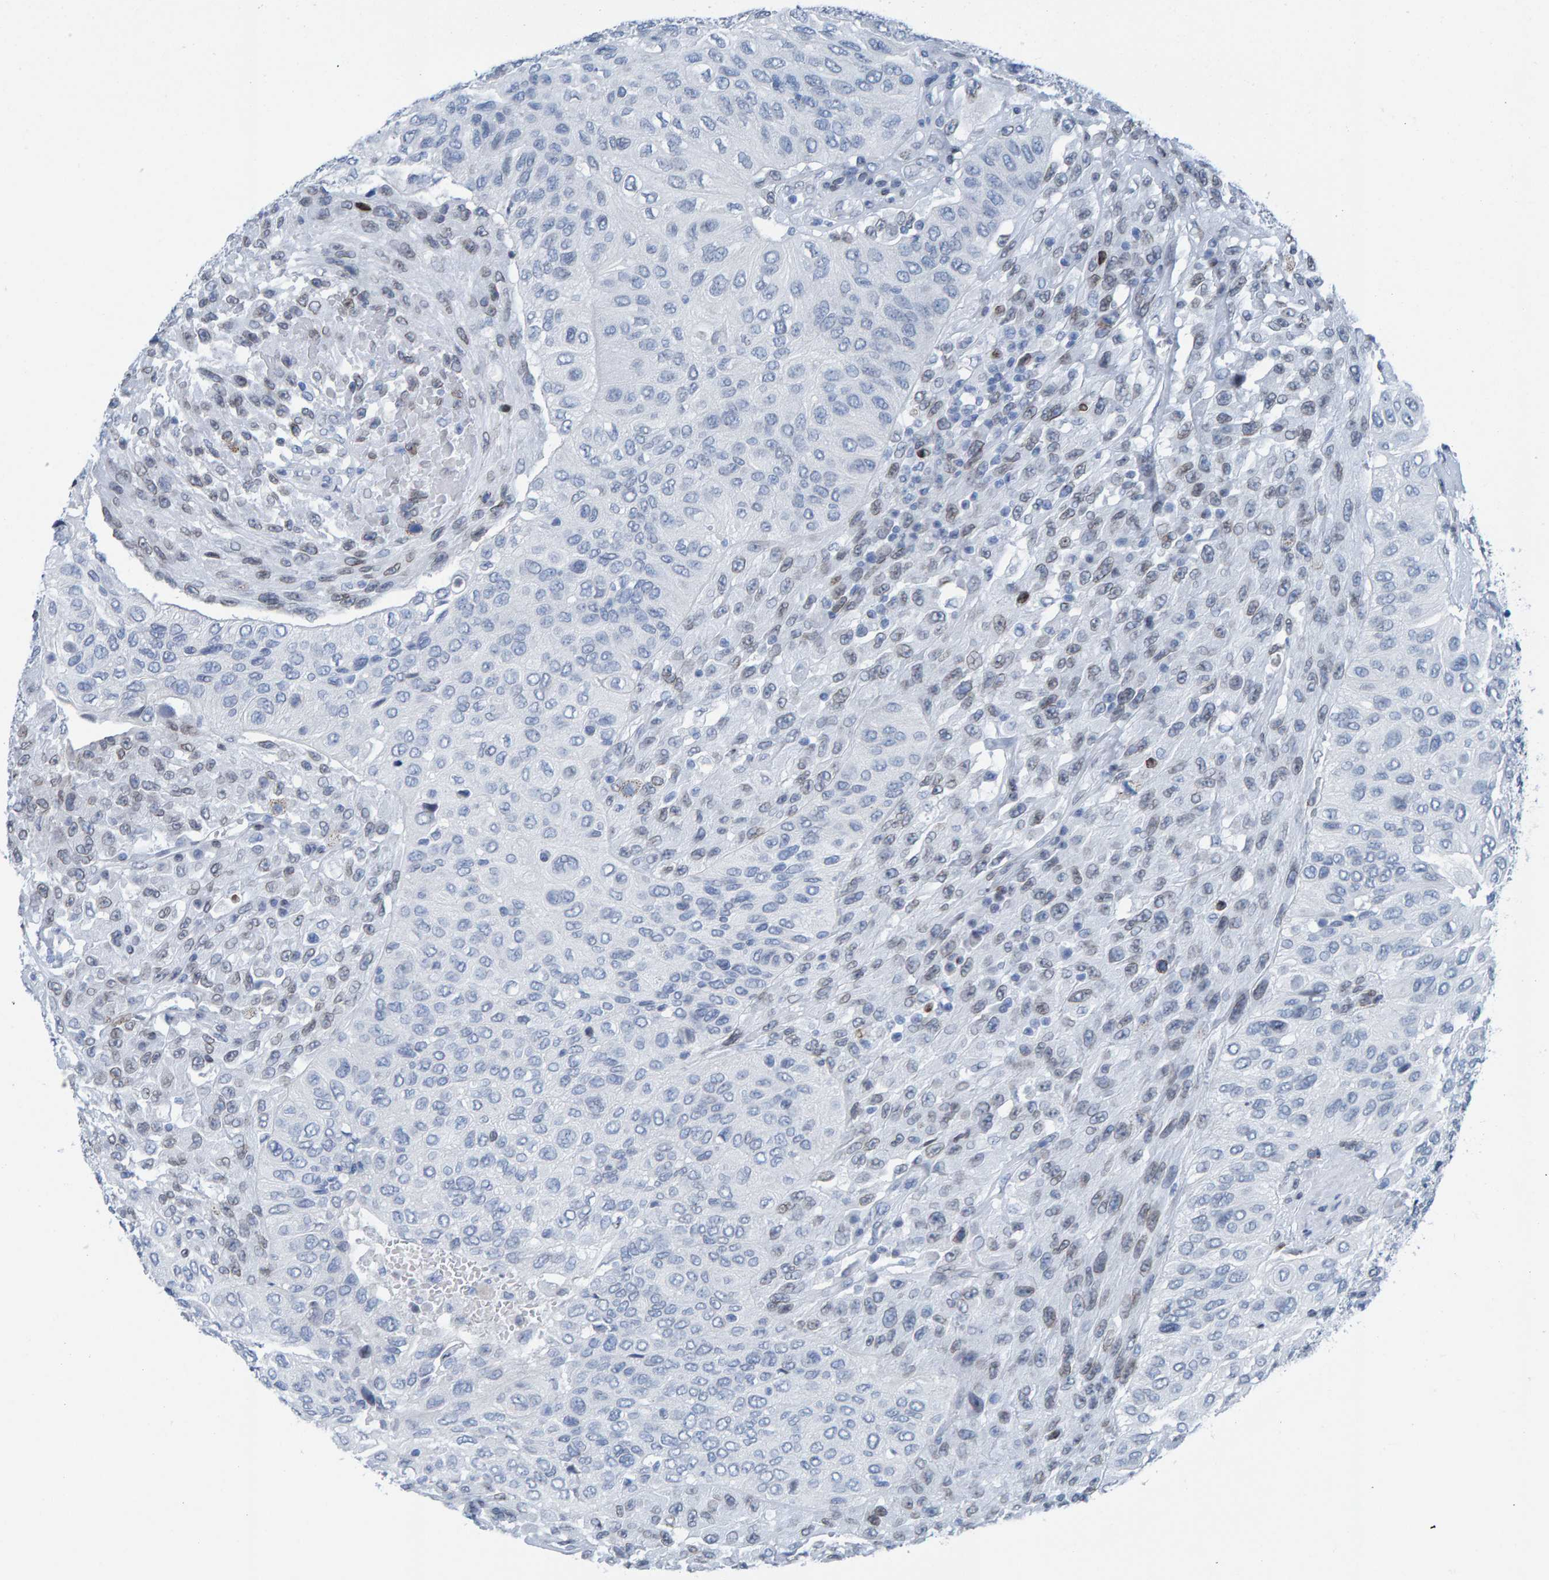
{"staining": {"intensity": "negative", "quantity": "none", "location": "none"}, "tissue": "urothelial cancer", "cell_type": "Tumor cells", "image_type": "cancer", "snomed": [{"axis": "morphology", "description": "Urothelial carcinoma, High grade"}, {"axis": "topography", "description": "Urinary bladder"}], "caption": "High magnification brightfield microscopy of high-grade urothelial carcinoma stained with DAB (brown) and counterstained with hematoxylin (blue): tumor cells show no significant staining. Nuclei are stained in blue.", "gene": "LMNB2", "patient": {"sex": "male", "age": 66}}